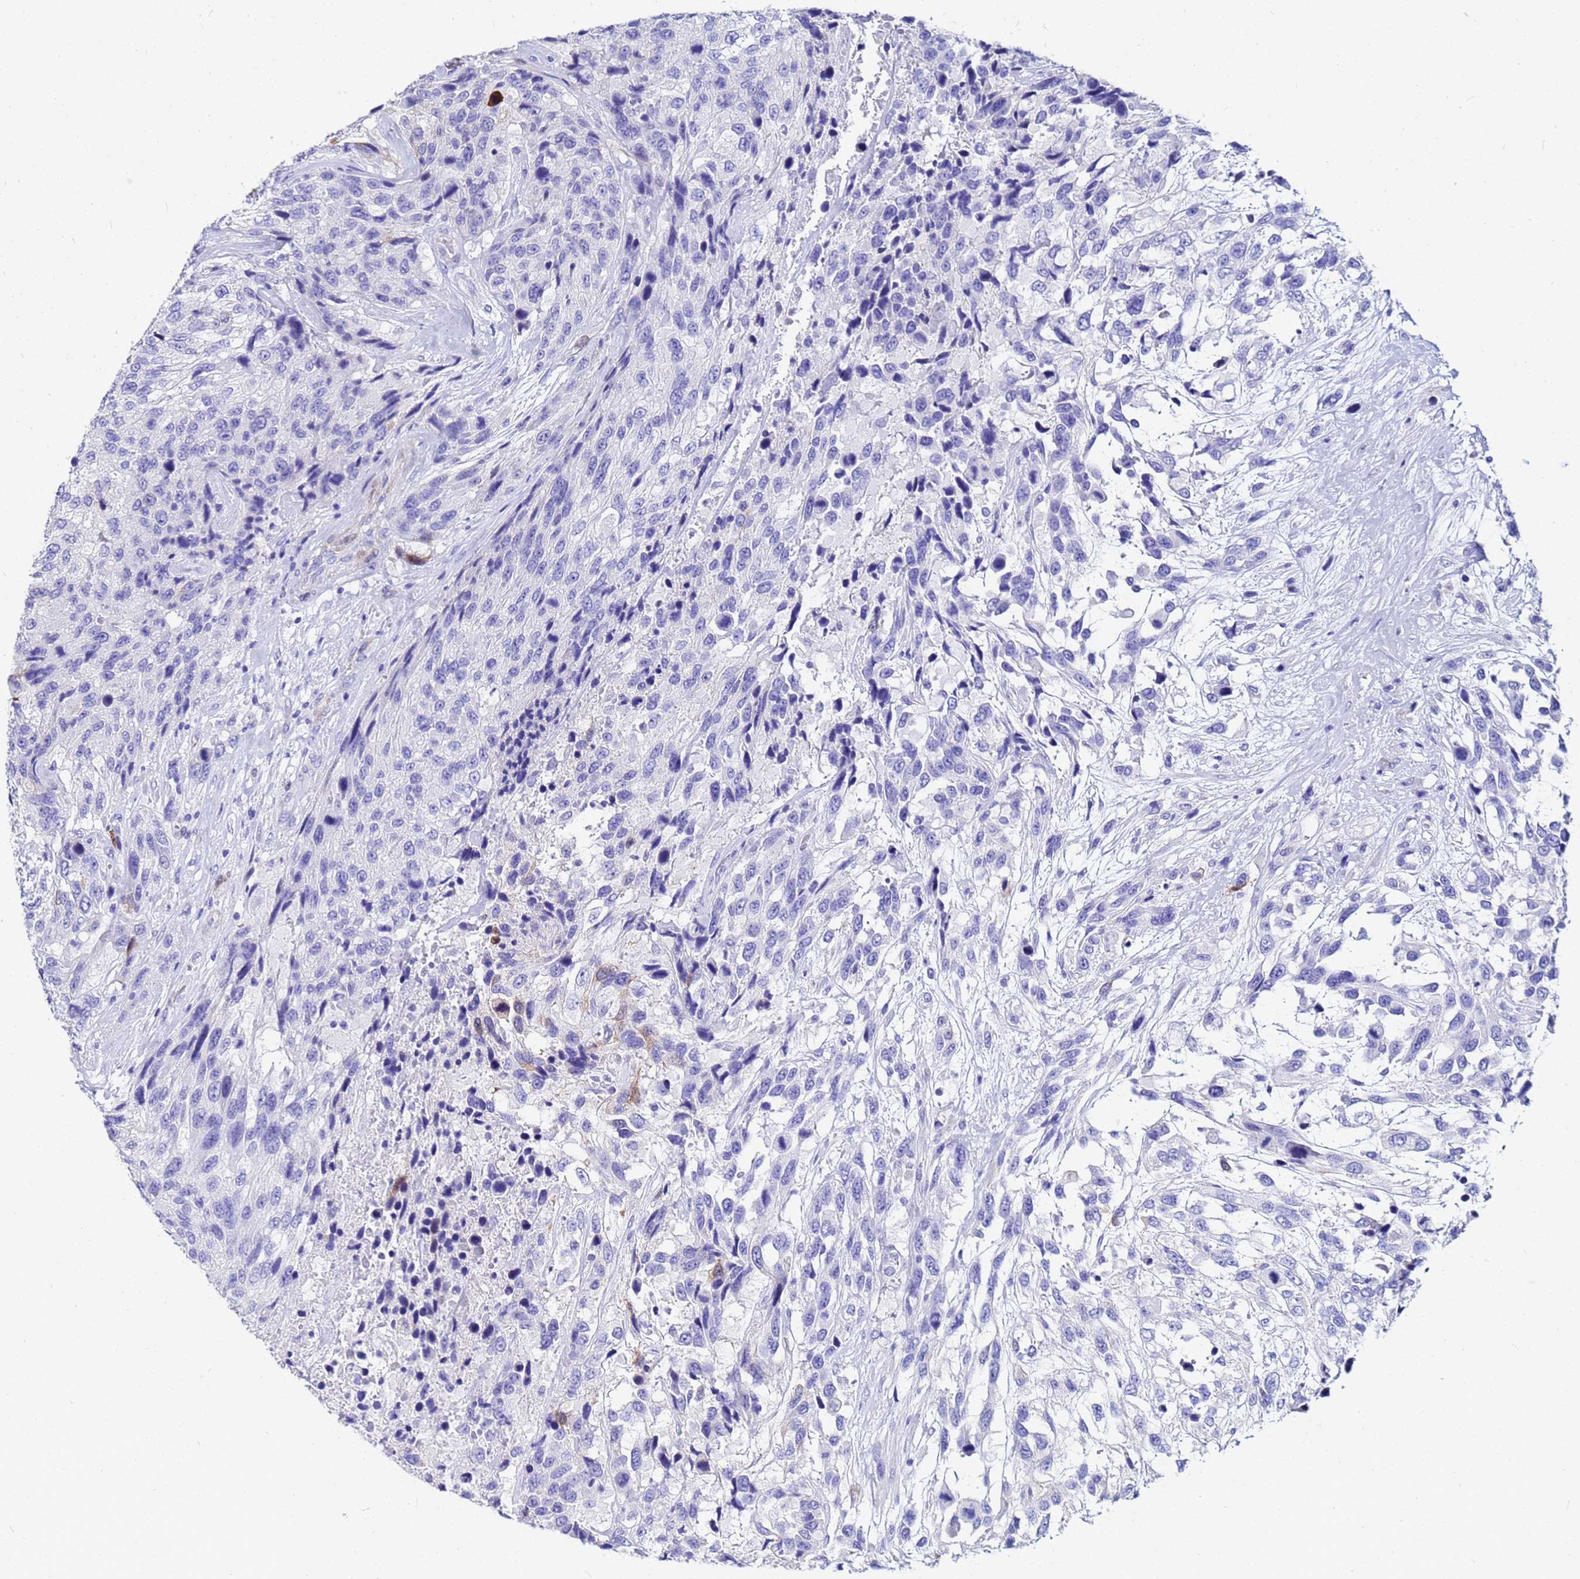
{"staining": {"intensity": "negative", "quantity": "none", "location": "none"}, "tissue": "urothelial cancer", "cell_type": "Tumor cells", "image_type": "cancer", "snomed": [{"axis": "morphology", "description": "Urothelial carcinoma, High grade"}, {"axis": "topography", "description": "Urinary bladder"}], "caption": "DAB immunohistochemical staining of human high-grade urothelial carcinoma exhibits no significant staining in tumor cells.", "gene": "PPP1R14C", "patient": {"sex": "female", "age": 70}}